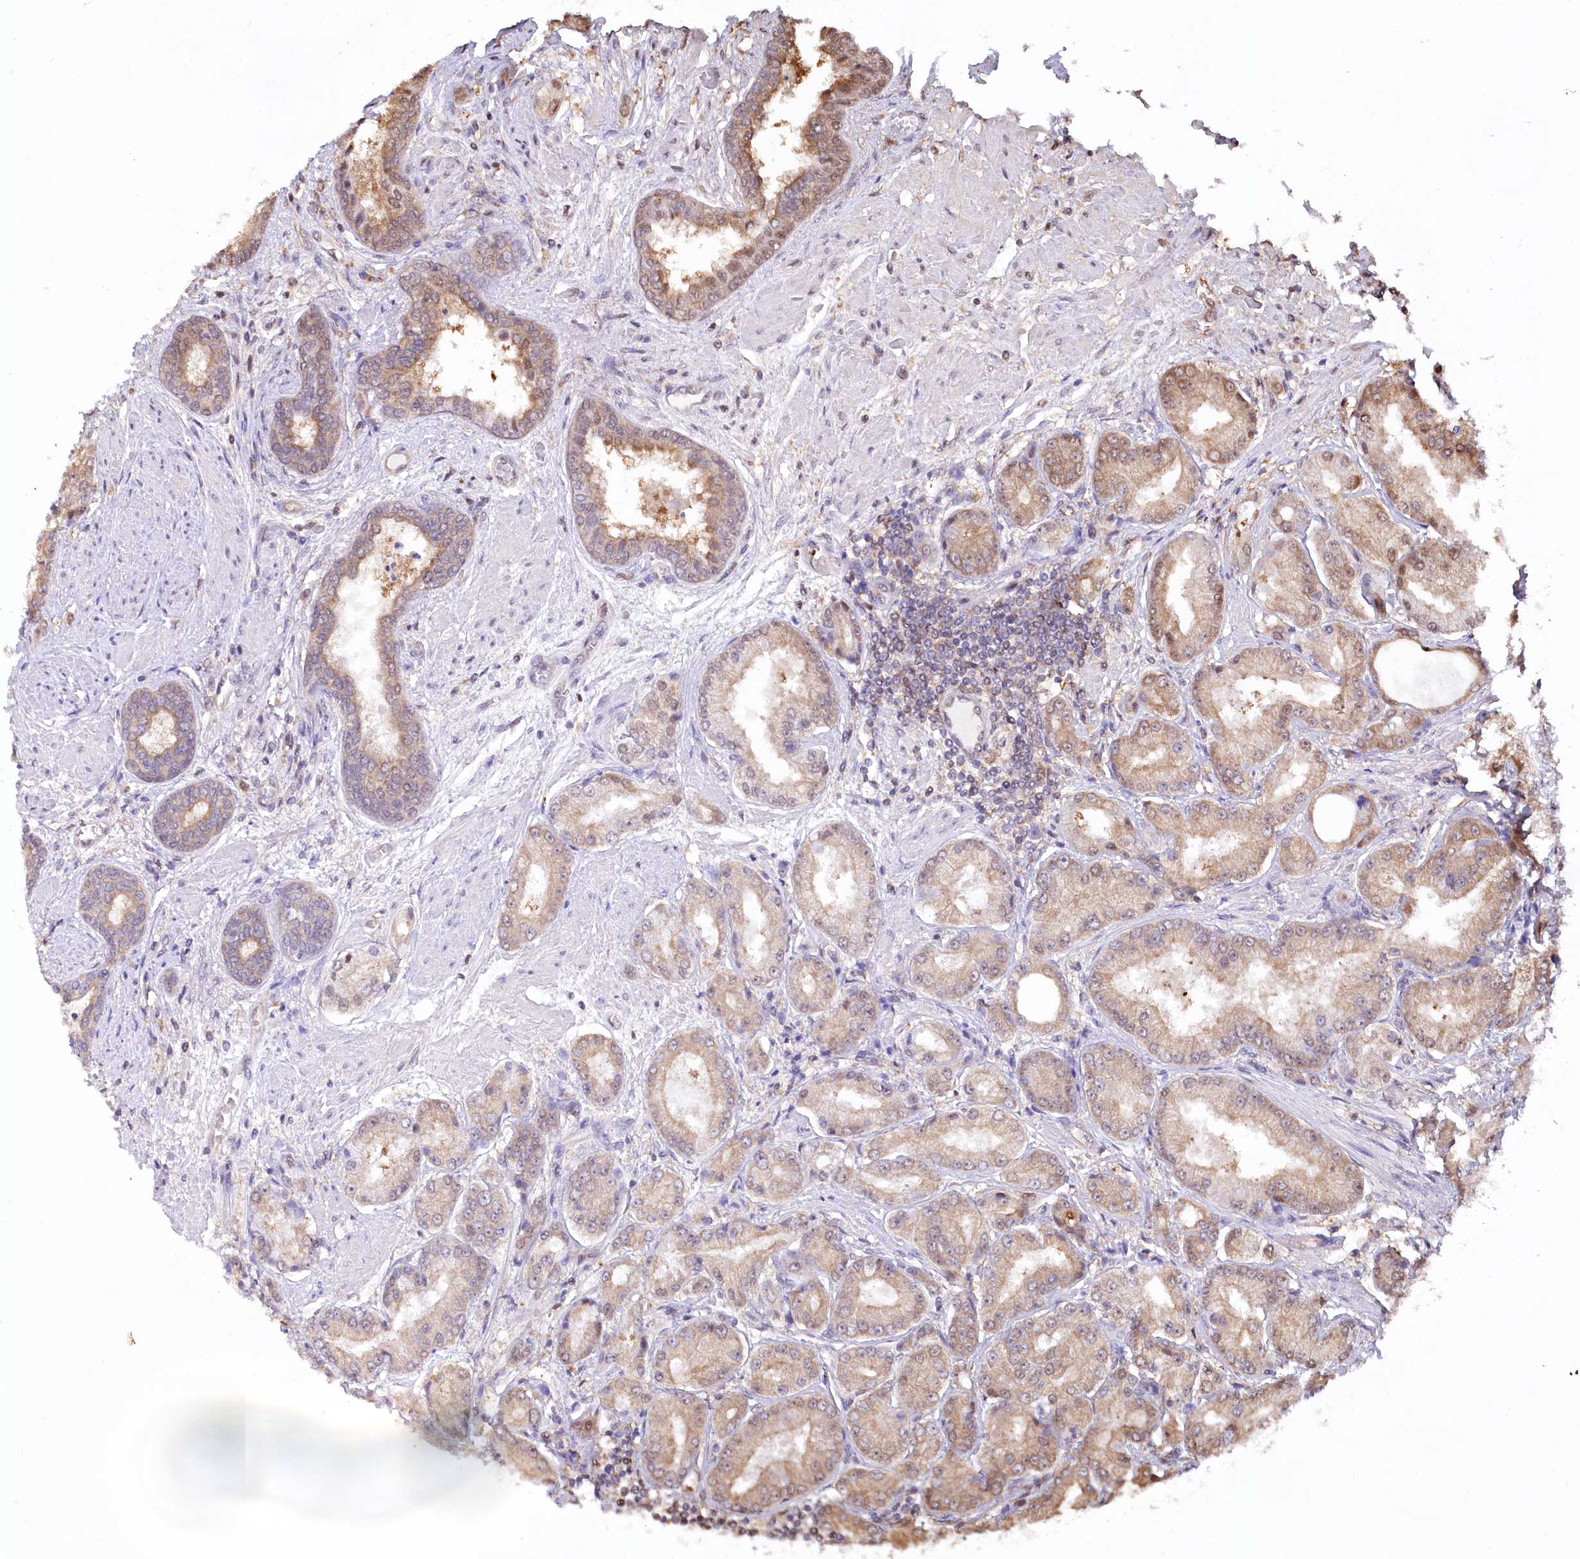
{"staining": {"intensity": "moderate", "quantity": ">75%", "location": "cytoplasmic/membranous"}, "tissue": "prostate cancer", "cell_type": "Tumor cells", "image_type": "cancer", "snomed": [{"axis": "morphology", "description": "Adenocarcinoma, High grade"}, {"axis": "topography", "description": "Prostate"}], "caption": "Human prostate high-grade adenocarcinoma stained with a protein marker exhibits moderate staining in tumor cells.", "gene": "PSMA1", "patient": {"sex": "male", "age": 59}}